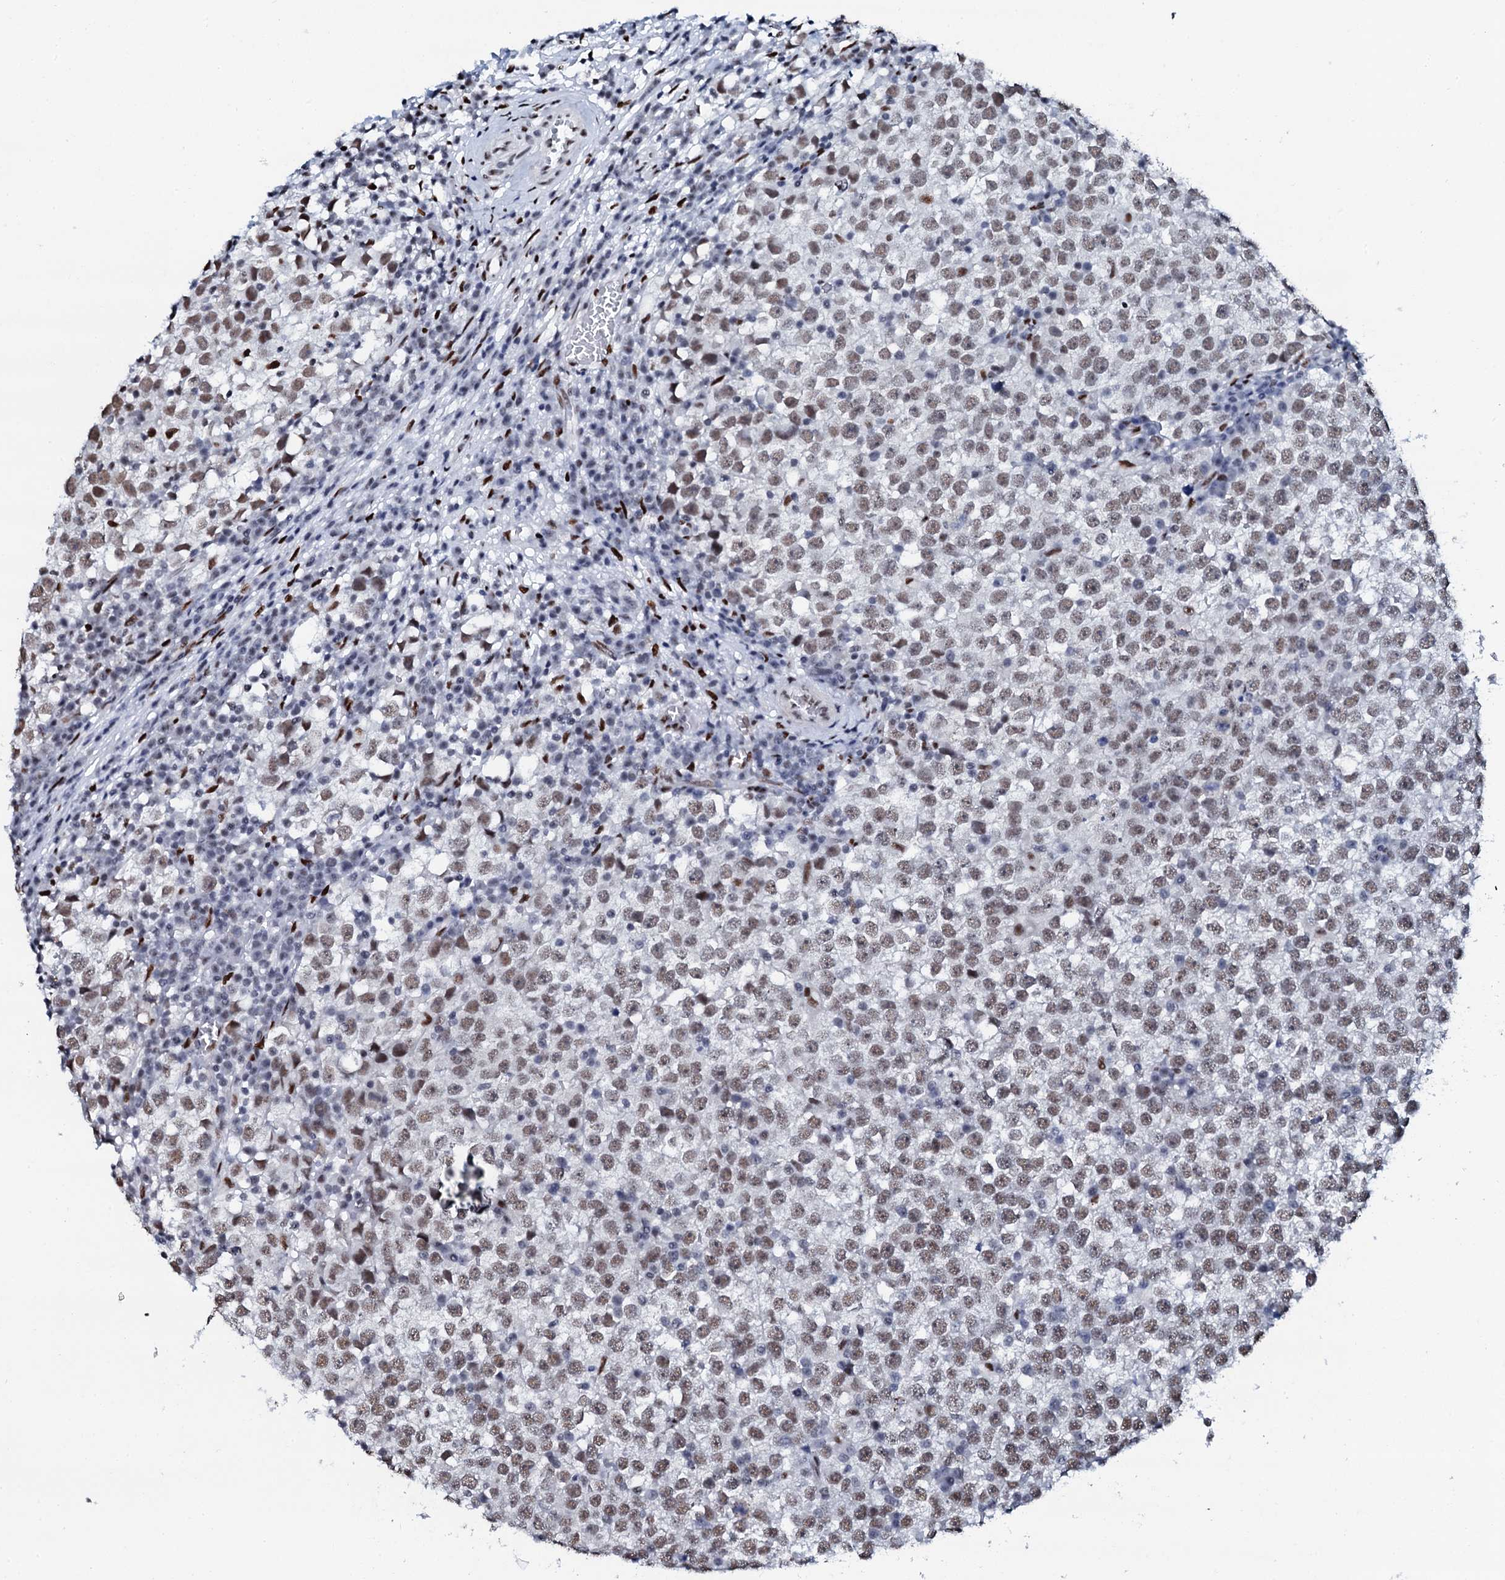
{"staining": {"intensity": "moderate", "quantity": ">75%", "location": "nuclear"}, "tissue": "testis cancer", "cell_type": "Tumor cells", "image_type": "cancer", "snomed": [{"axis": "morphology", "description": "Seminoma, NOS"}, {"axis": "topography", "description": "Testis"}], "caption": "Immunohistochemical staining of human testis seminoma displays medium levels of moderate nuclear positivity in approximately >75% of tumor cells.", "gene": "NKAPD1", "patient": {"sex": "male", "age": 65}}